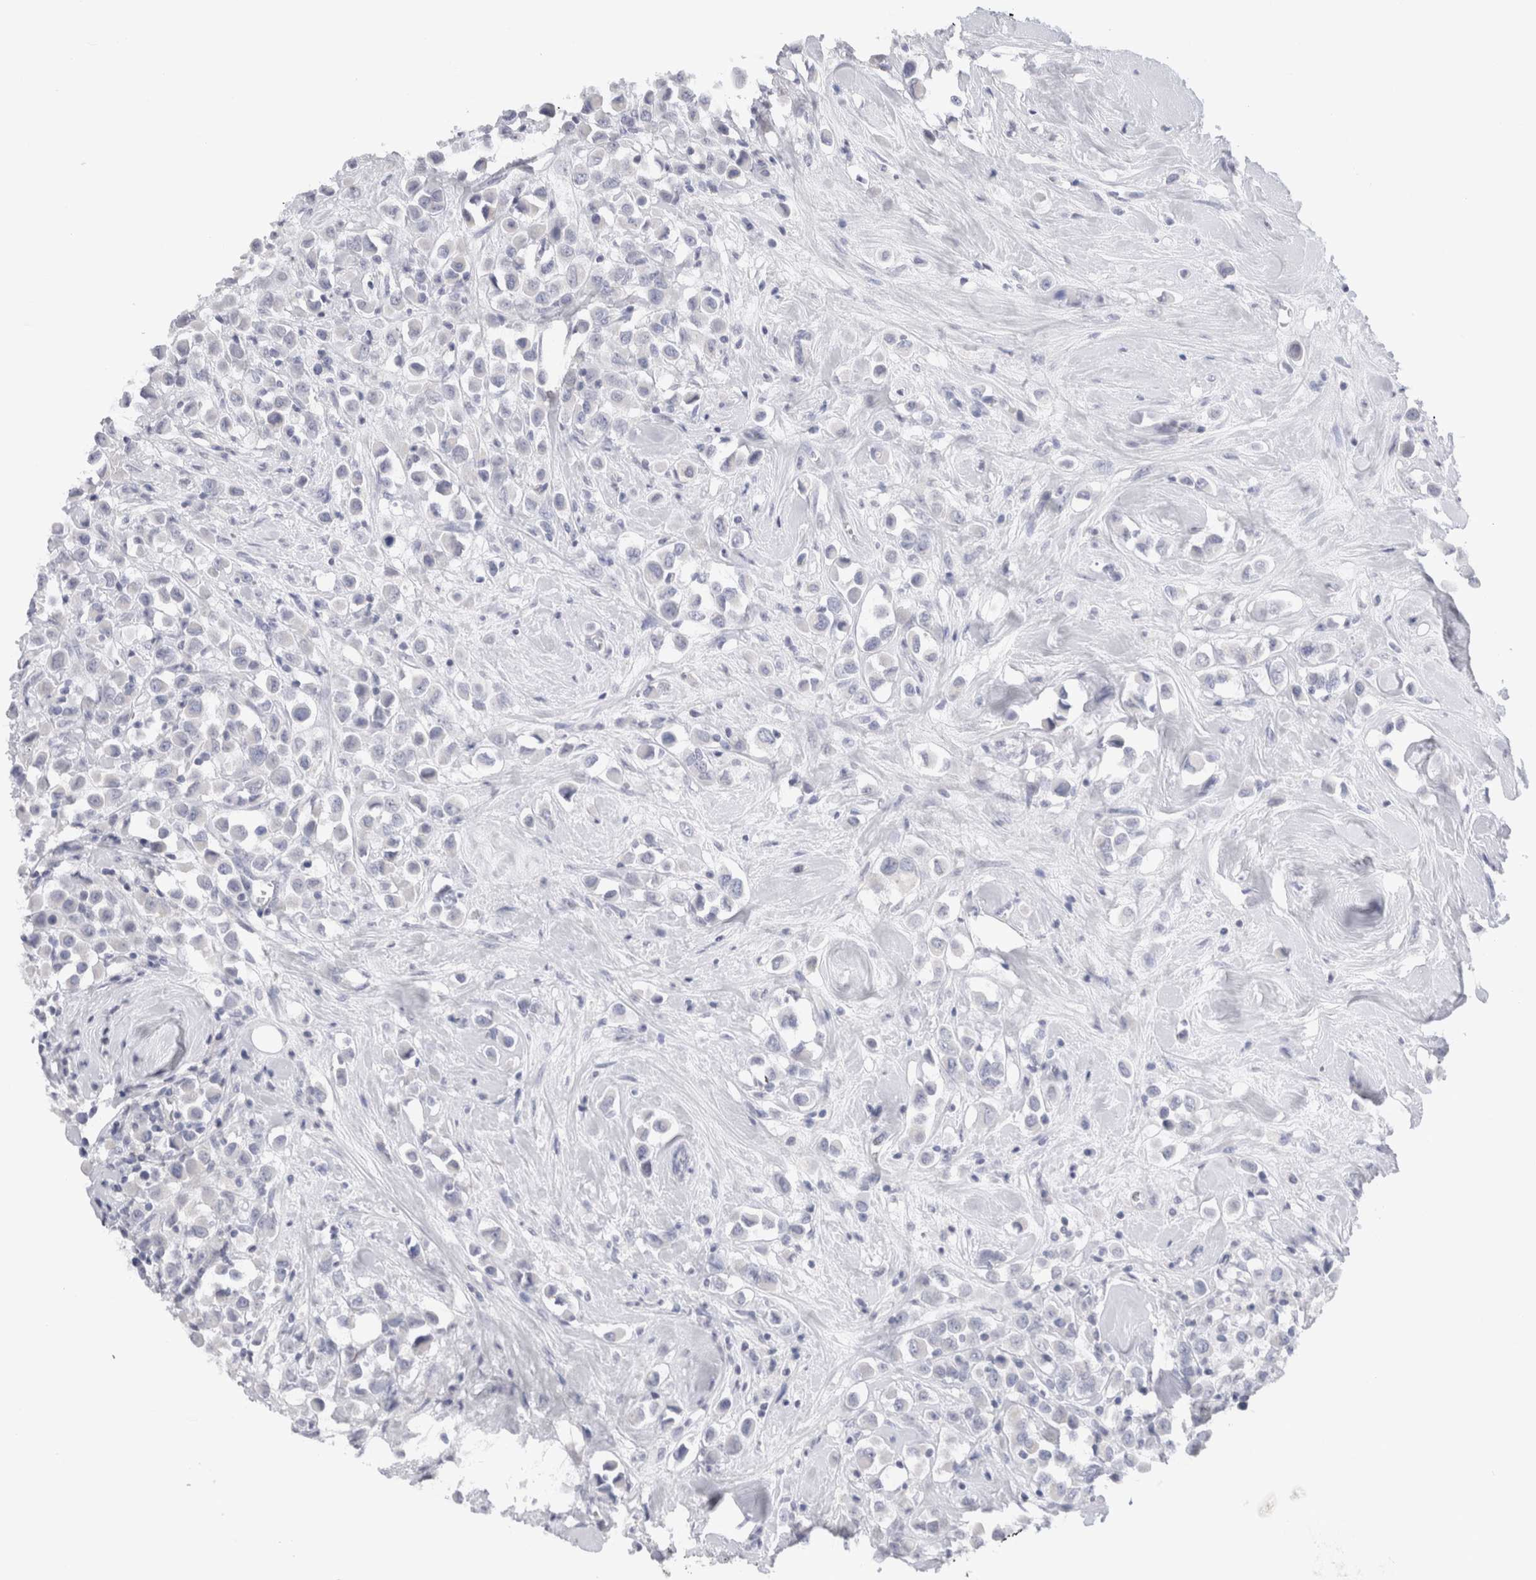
{"staining": {"intensity": "negative", "quantity": "none", "location": "none"}, "tissue": "breast cancer", "cell_type": "Tumor cells", "image_type": "cancer", "snomed": [{"axis": "morphology", "description": "Duct carcinoma"}, {"axis": "topography", "description": "Breast"}], "caption": "The image displays no staining of tumor cells in breast cancer (infiltrating ductal carcinoma). (DAB (3,3'-diaminobenzidine) immunohistochemistry (IHC) with hematoxylin counter stain).", "gene": "C9orf50", "patient": {"sex": "female", "age": 61}}